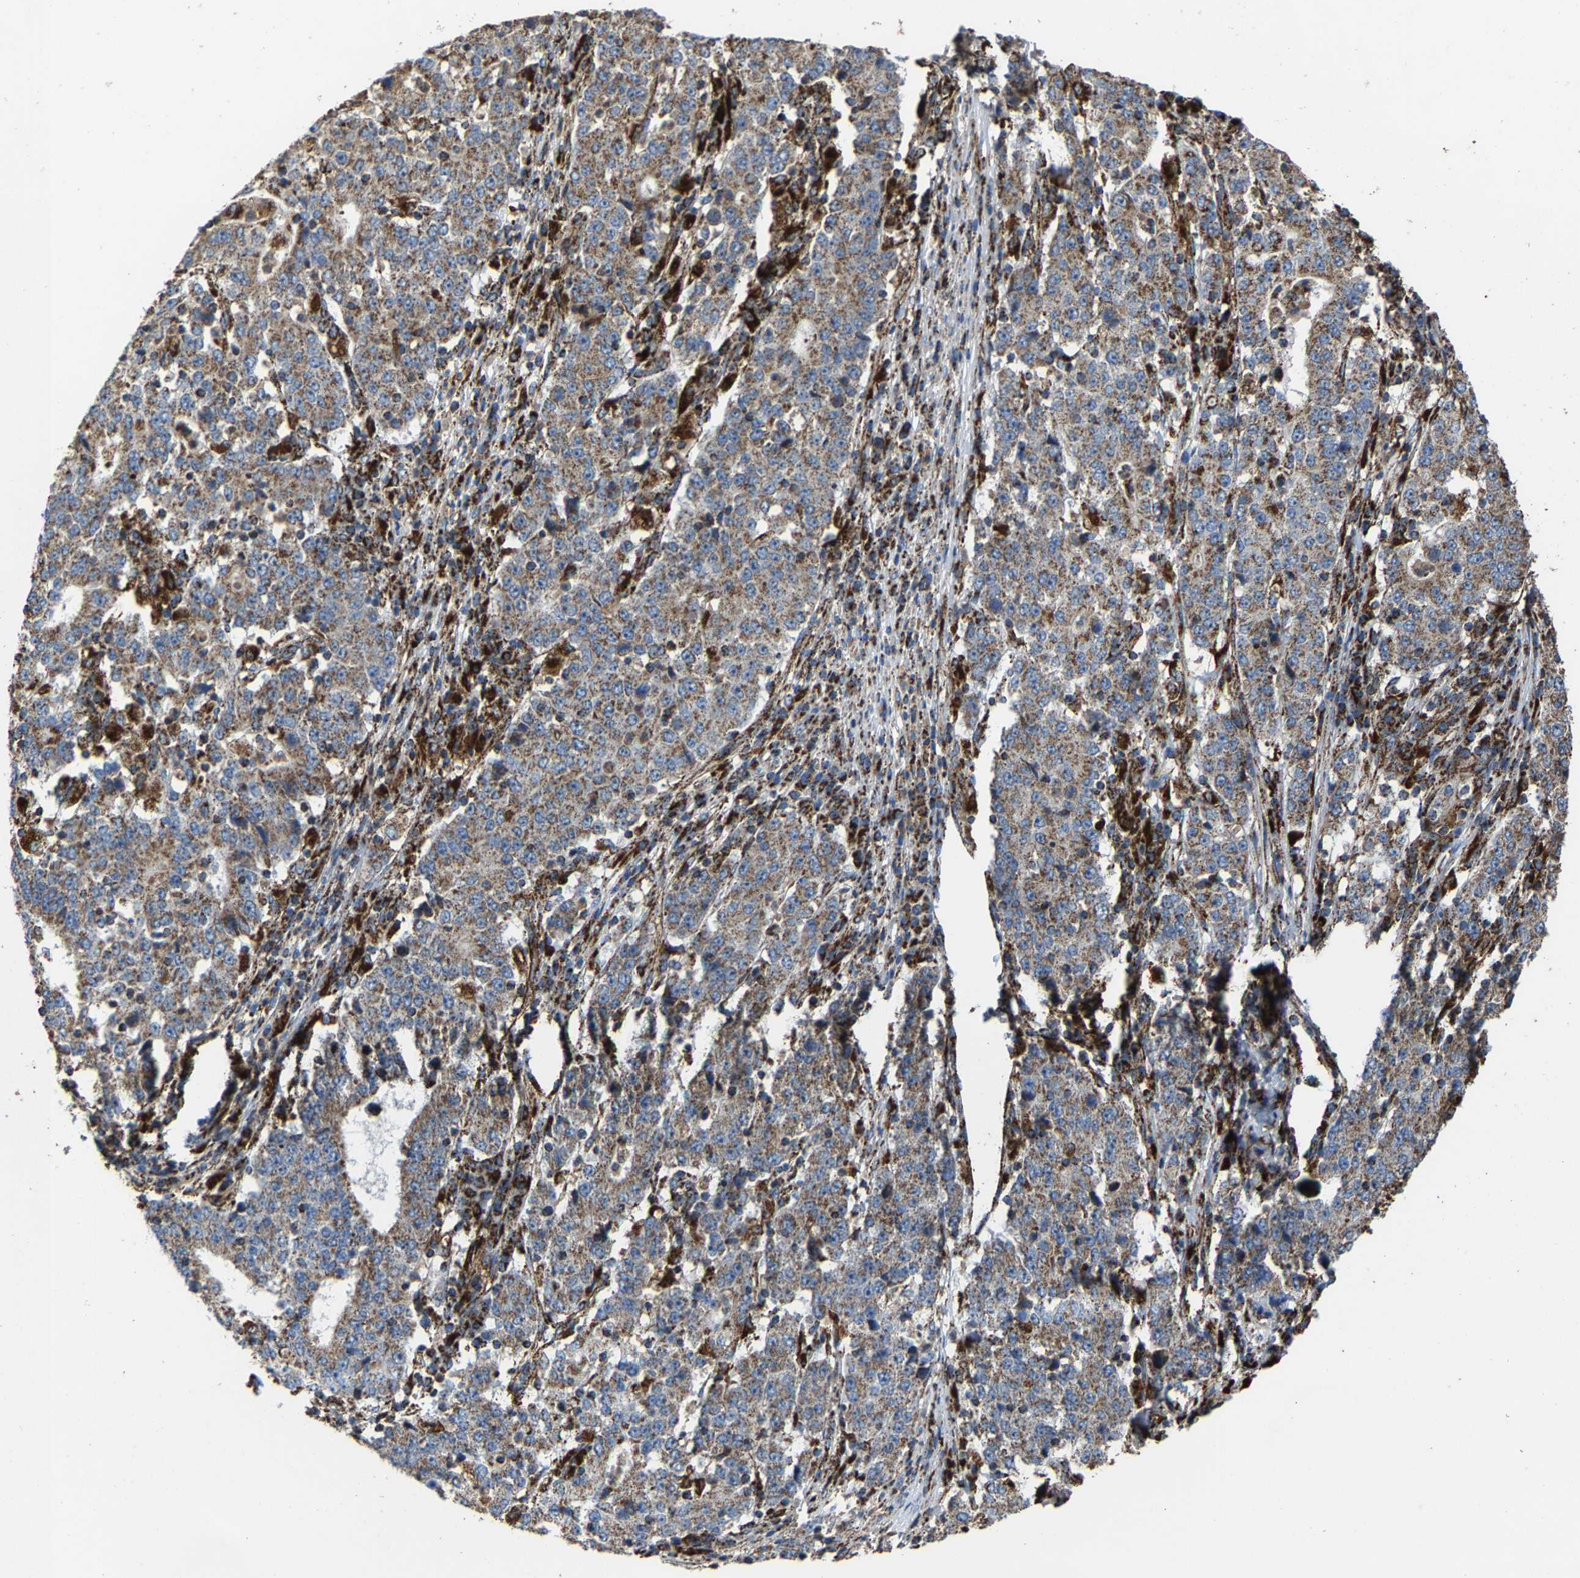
{"staining": {"intensity": "moderate", "quantity": ">75%", "location": "cytoplasmic/membranous"}, "tissue": "stomach cancer", "cell_type": "Tumor cells", "image_type": "cancer", "snomed": [{"axis": "morphology", "description": "Adenocarcinoma, NOS"}, {"axis": "topography", "description": "Stomach"}], "caption": "This micrograph reveals immunohistochemistry staining of human adenocarcinoma (stomach), with medium moderate cytoplasmic/membranous positivity in approximately >75% of tumor cells.", "gene": "NDUFV3", "patient": {"sex": "male", "age": 59}}